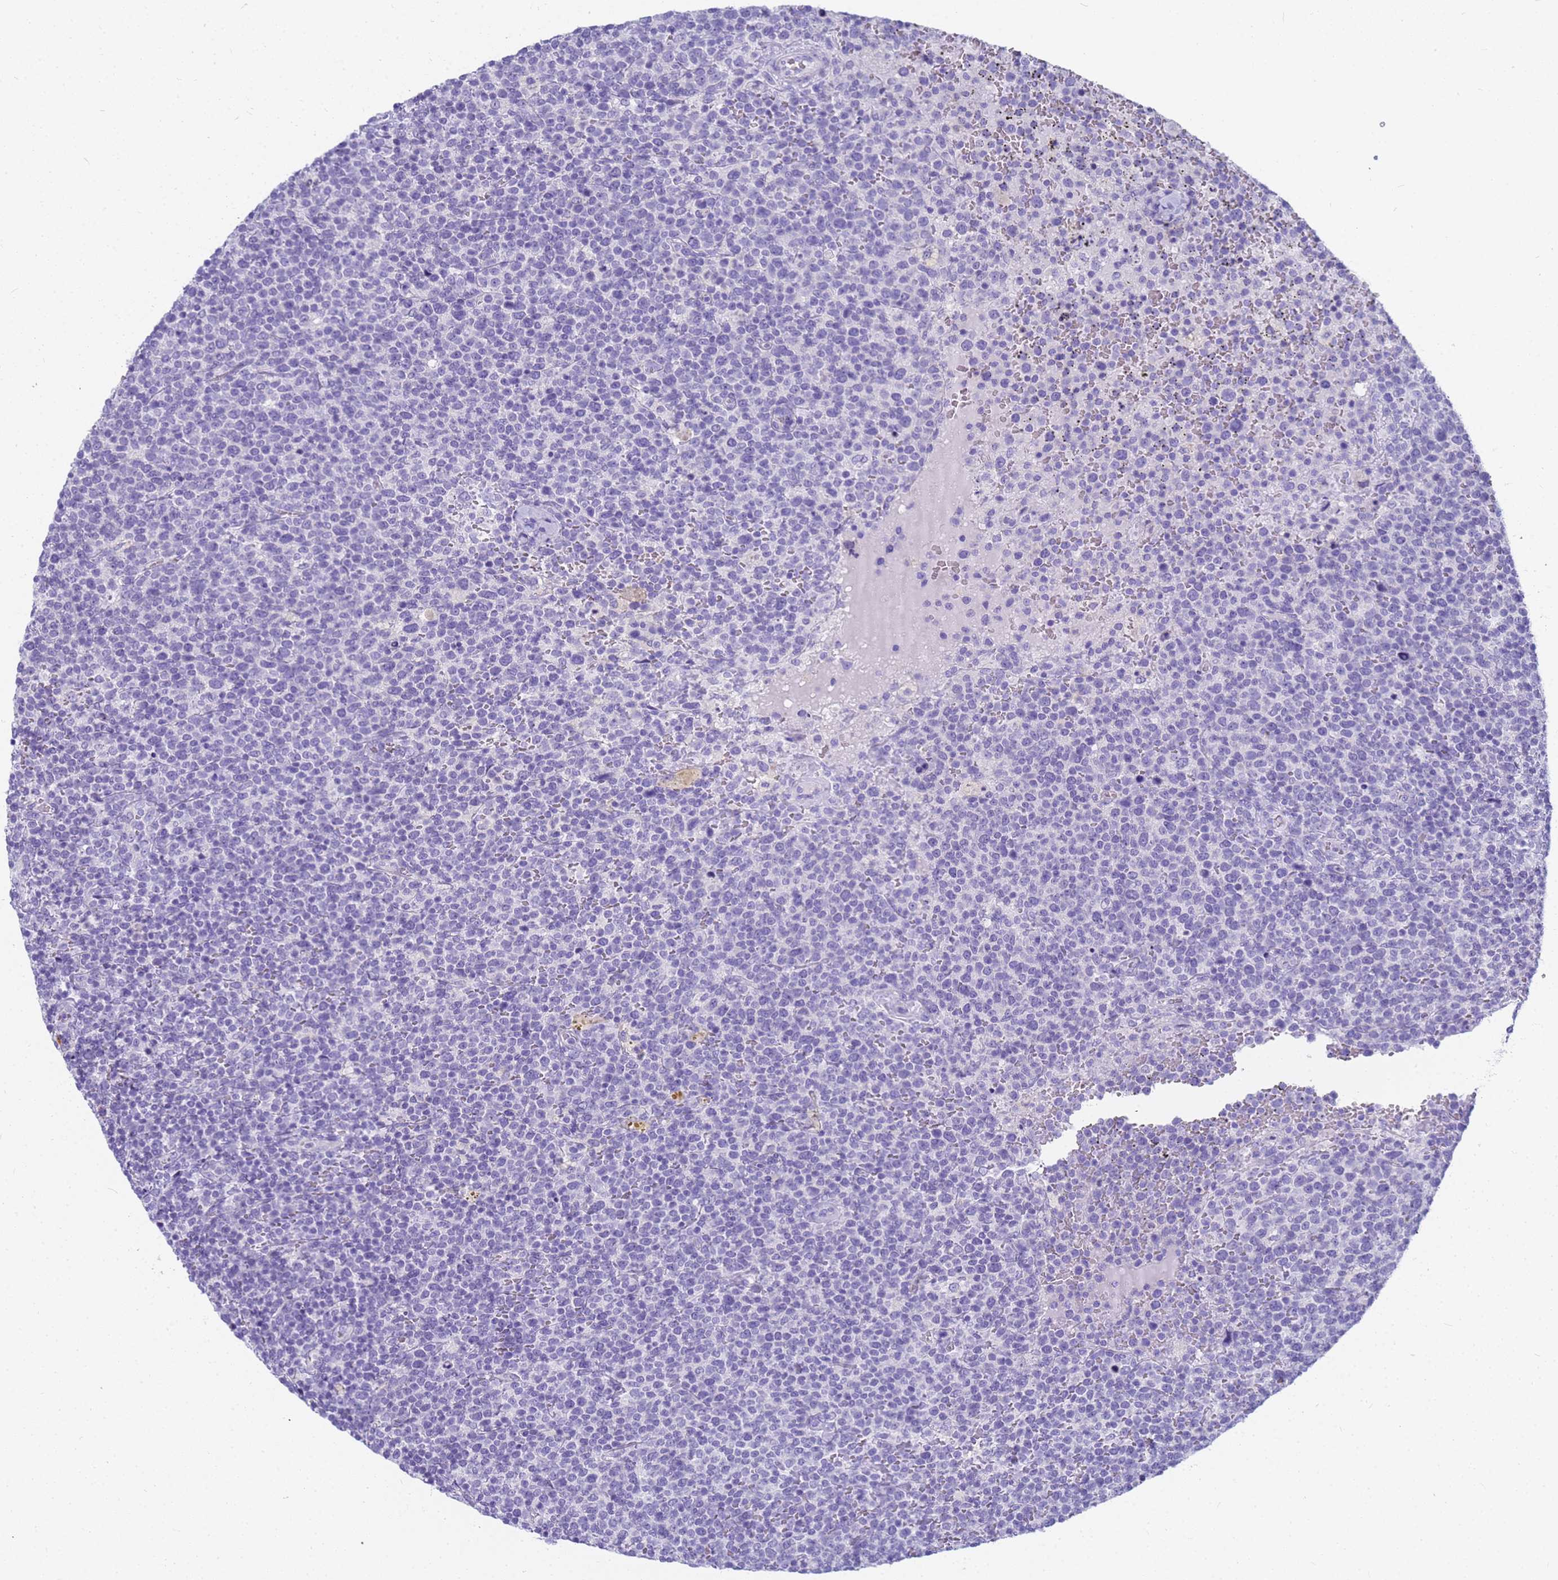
{"staining": {"intensity": "negative", "quantity": "none", "location": "none"}, "tissue": "lymphoma", "cell_type": "Tumor cells", "image_type": "cancer", "snomed": [{"axis": "morphology", "description": "Malignant lymphoma, non-Hodgkin's type, High grade"}, {"axis": "topography", "description": "Lymph node"}], "caption": "The photomicrograph reveals no significant staining in tumor cells of malignant lymphoma, non-Hodgkin's type (high-grade).", "gene": "RNASE2", "patient": {"sex": "male", "age": 61}}